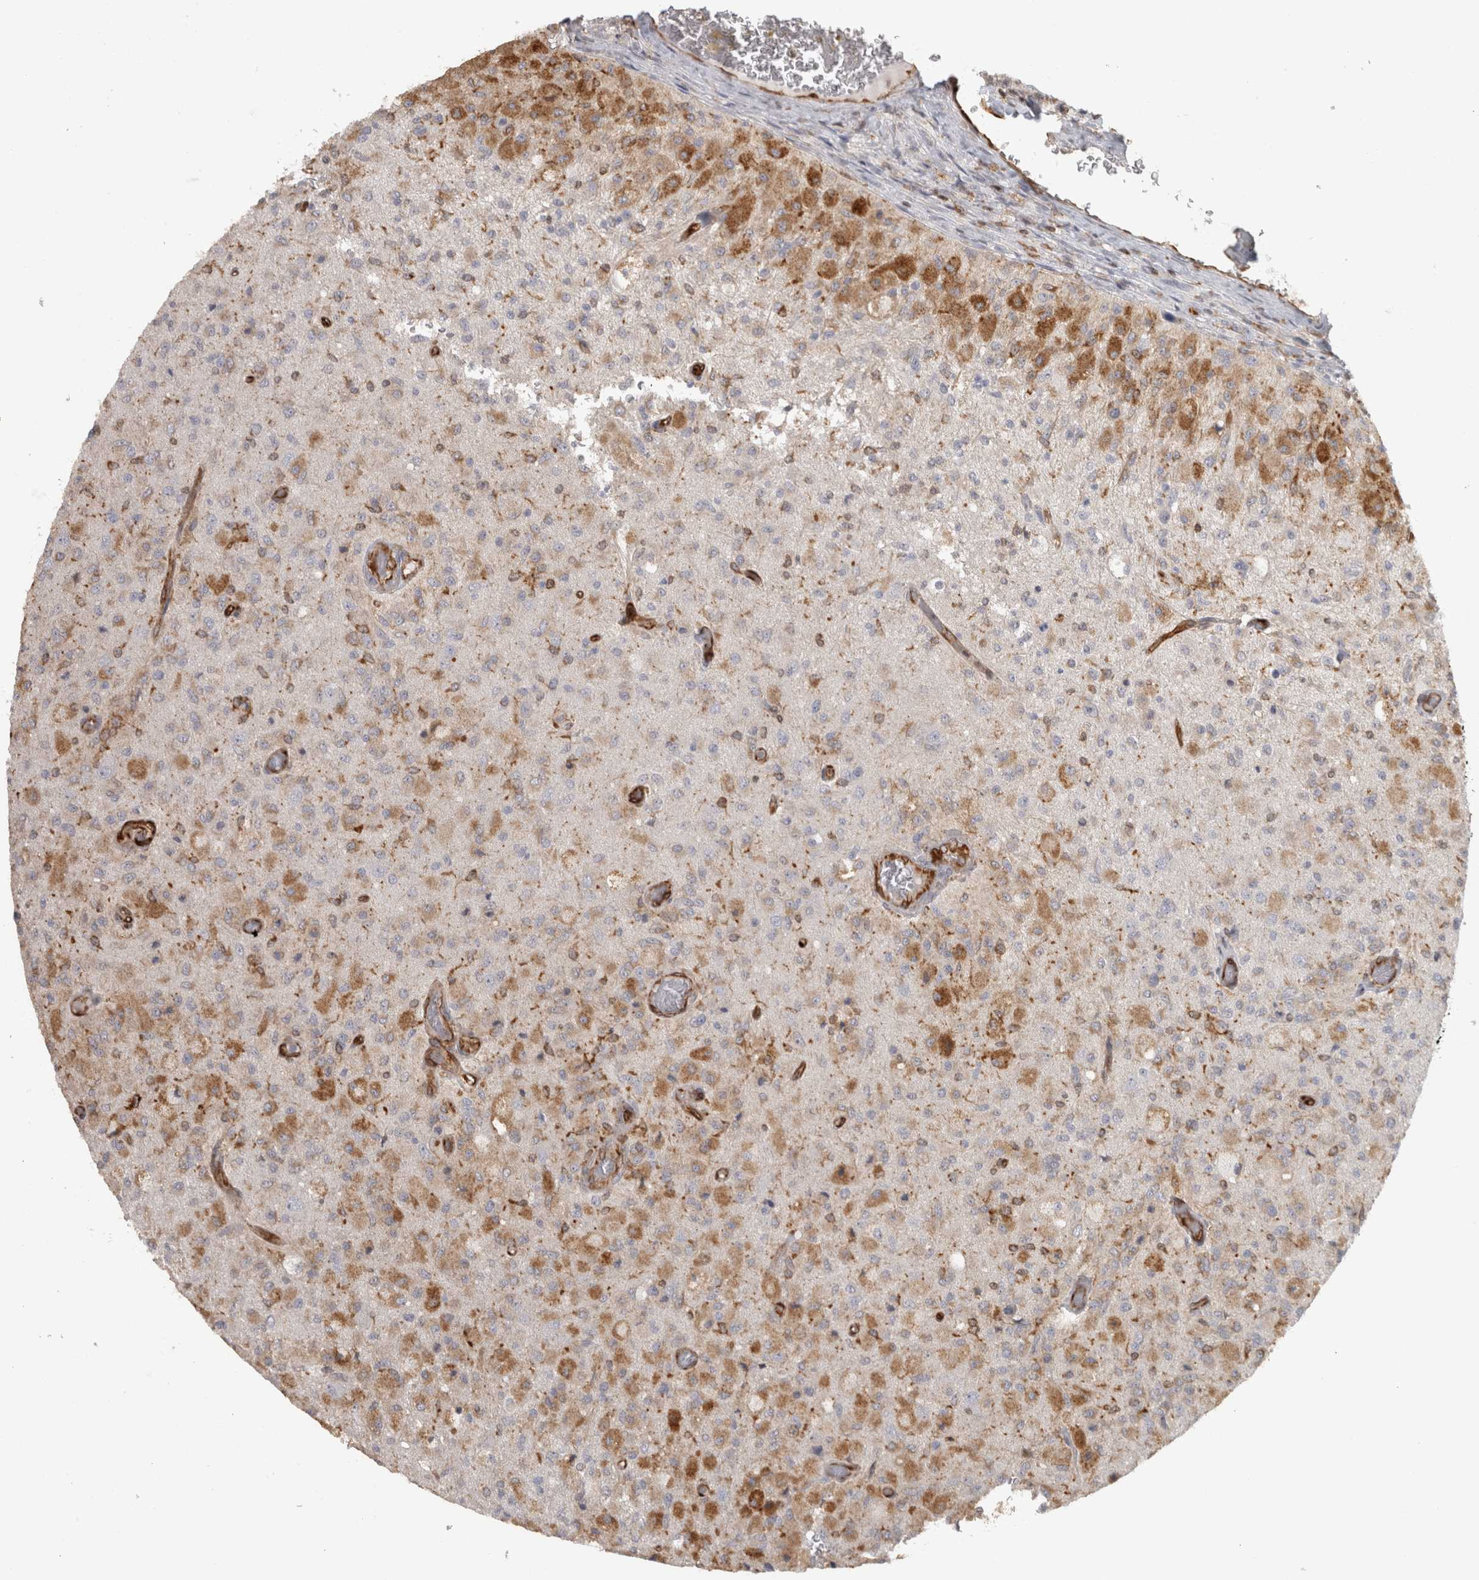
{"staining": {"intensity": "moderate", "quantity": "25%-75%", "location": "cytoplasmic/membranous"}, "tissue": "glioma", "cell_type": "Tumor cells", "image_type": "cancer", "snomed": [{"axis": "morphology", "description": "Normal tissue, NOS"}, {"axis": "morphology", "description": "Glioma, malignant, High grade"}, {"axis": "topography", "description": "Cerebral cortex"}], "caption": "Protein expression analysis of human glioma reveals moderate cytoplasmic/membranous staining in approximately 25%-75% of tumor cells.", "gene": "HLA-E", "patient": {"sex": "male", "age": 77}}